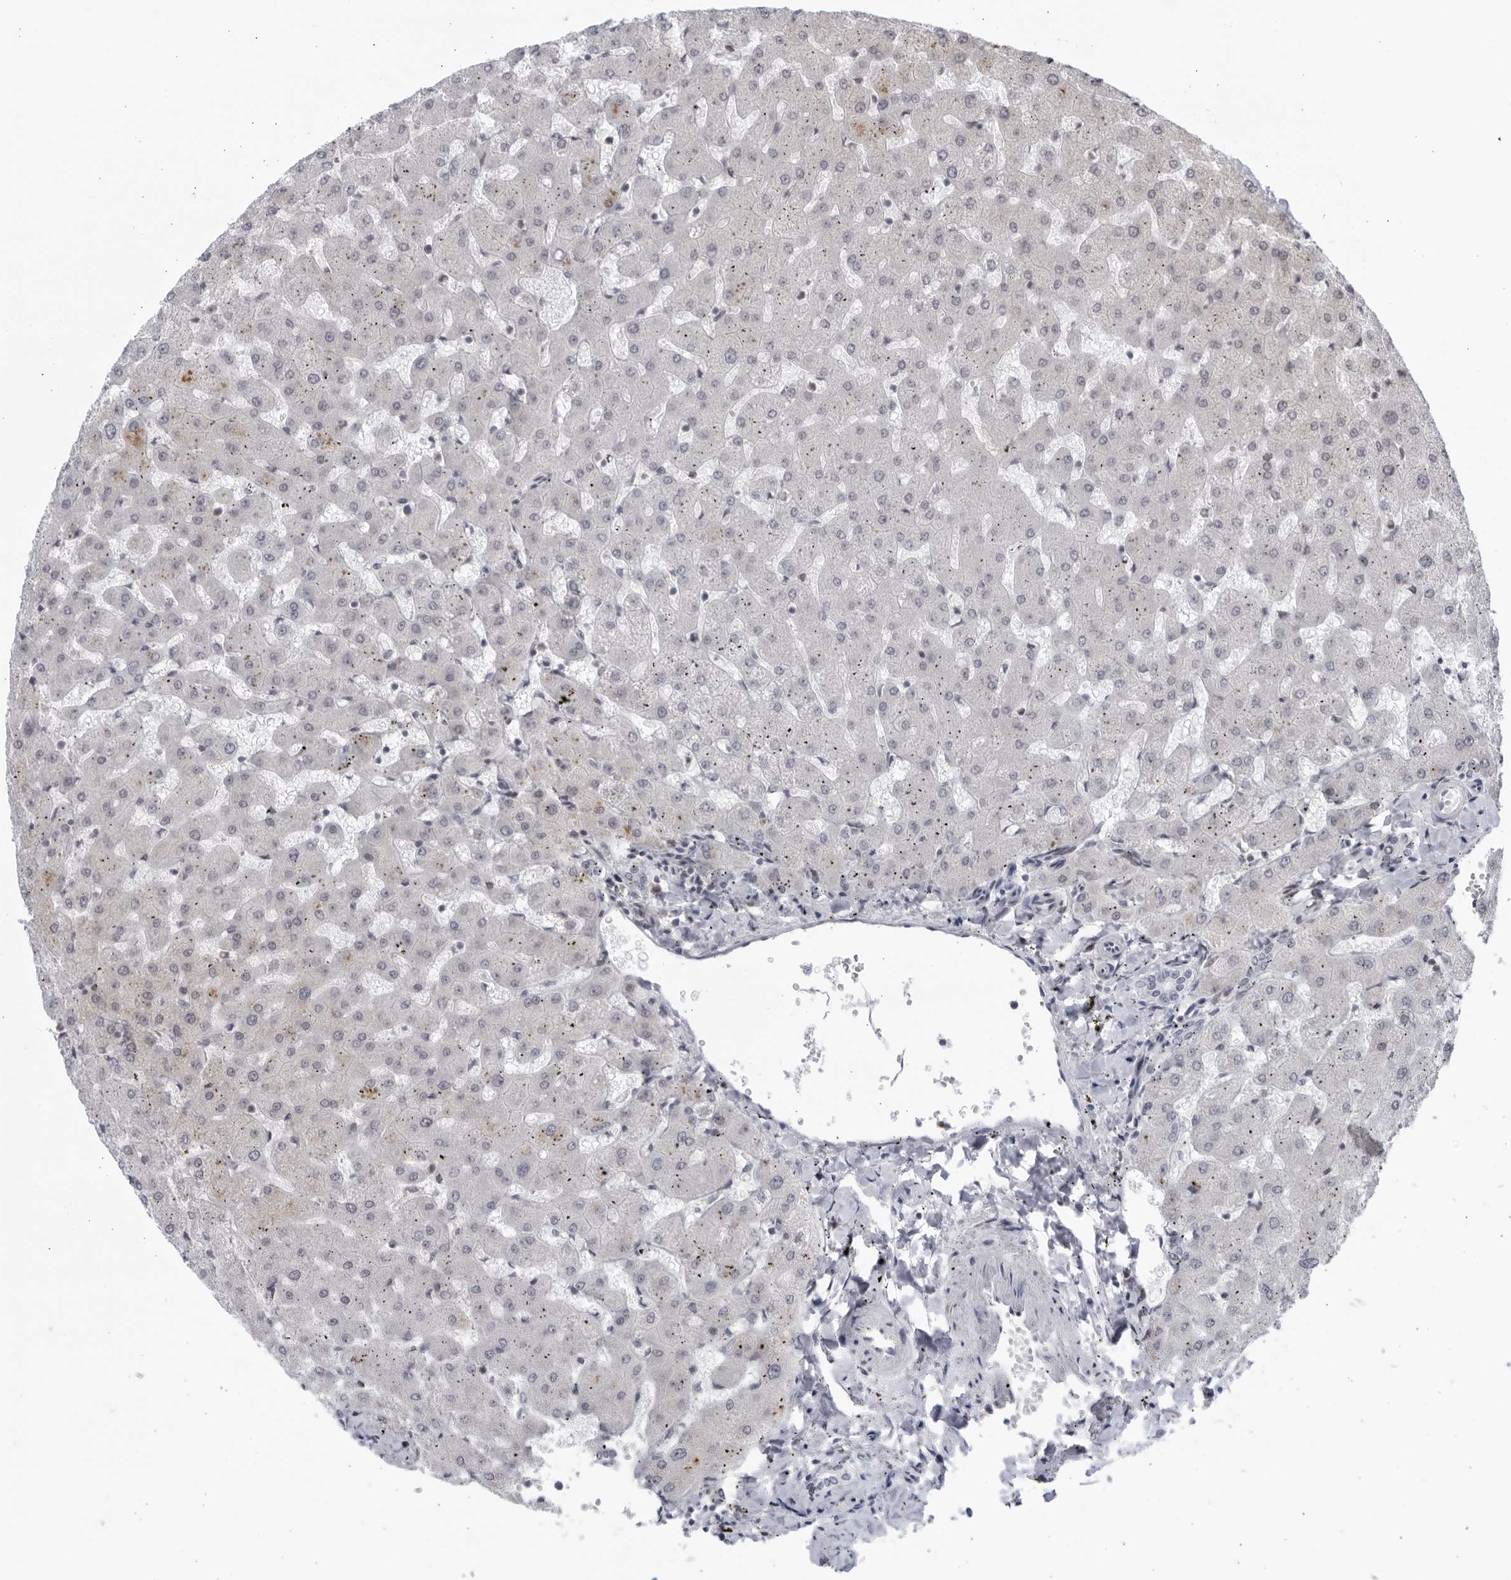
{"staining": {"intensity": "negative", "quantity": "none", "location": "none"}, "tissue": "liver", "cell_type": "Cholangiocytes", "image_type": "normal", "snomed": [{"axis": "morphology", "description": "Normal tissue, NOS"}, {"axis": "topography", "description": "Liver"}], "caption": "The histopathology image exhibits no staining of cholangiocytes in benign liver. (Brightfield microscopy of DAB IHC at high magnification).", "gene": "DTL", "patient": {"sex": "female", "age": 63}}